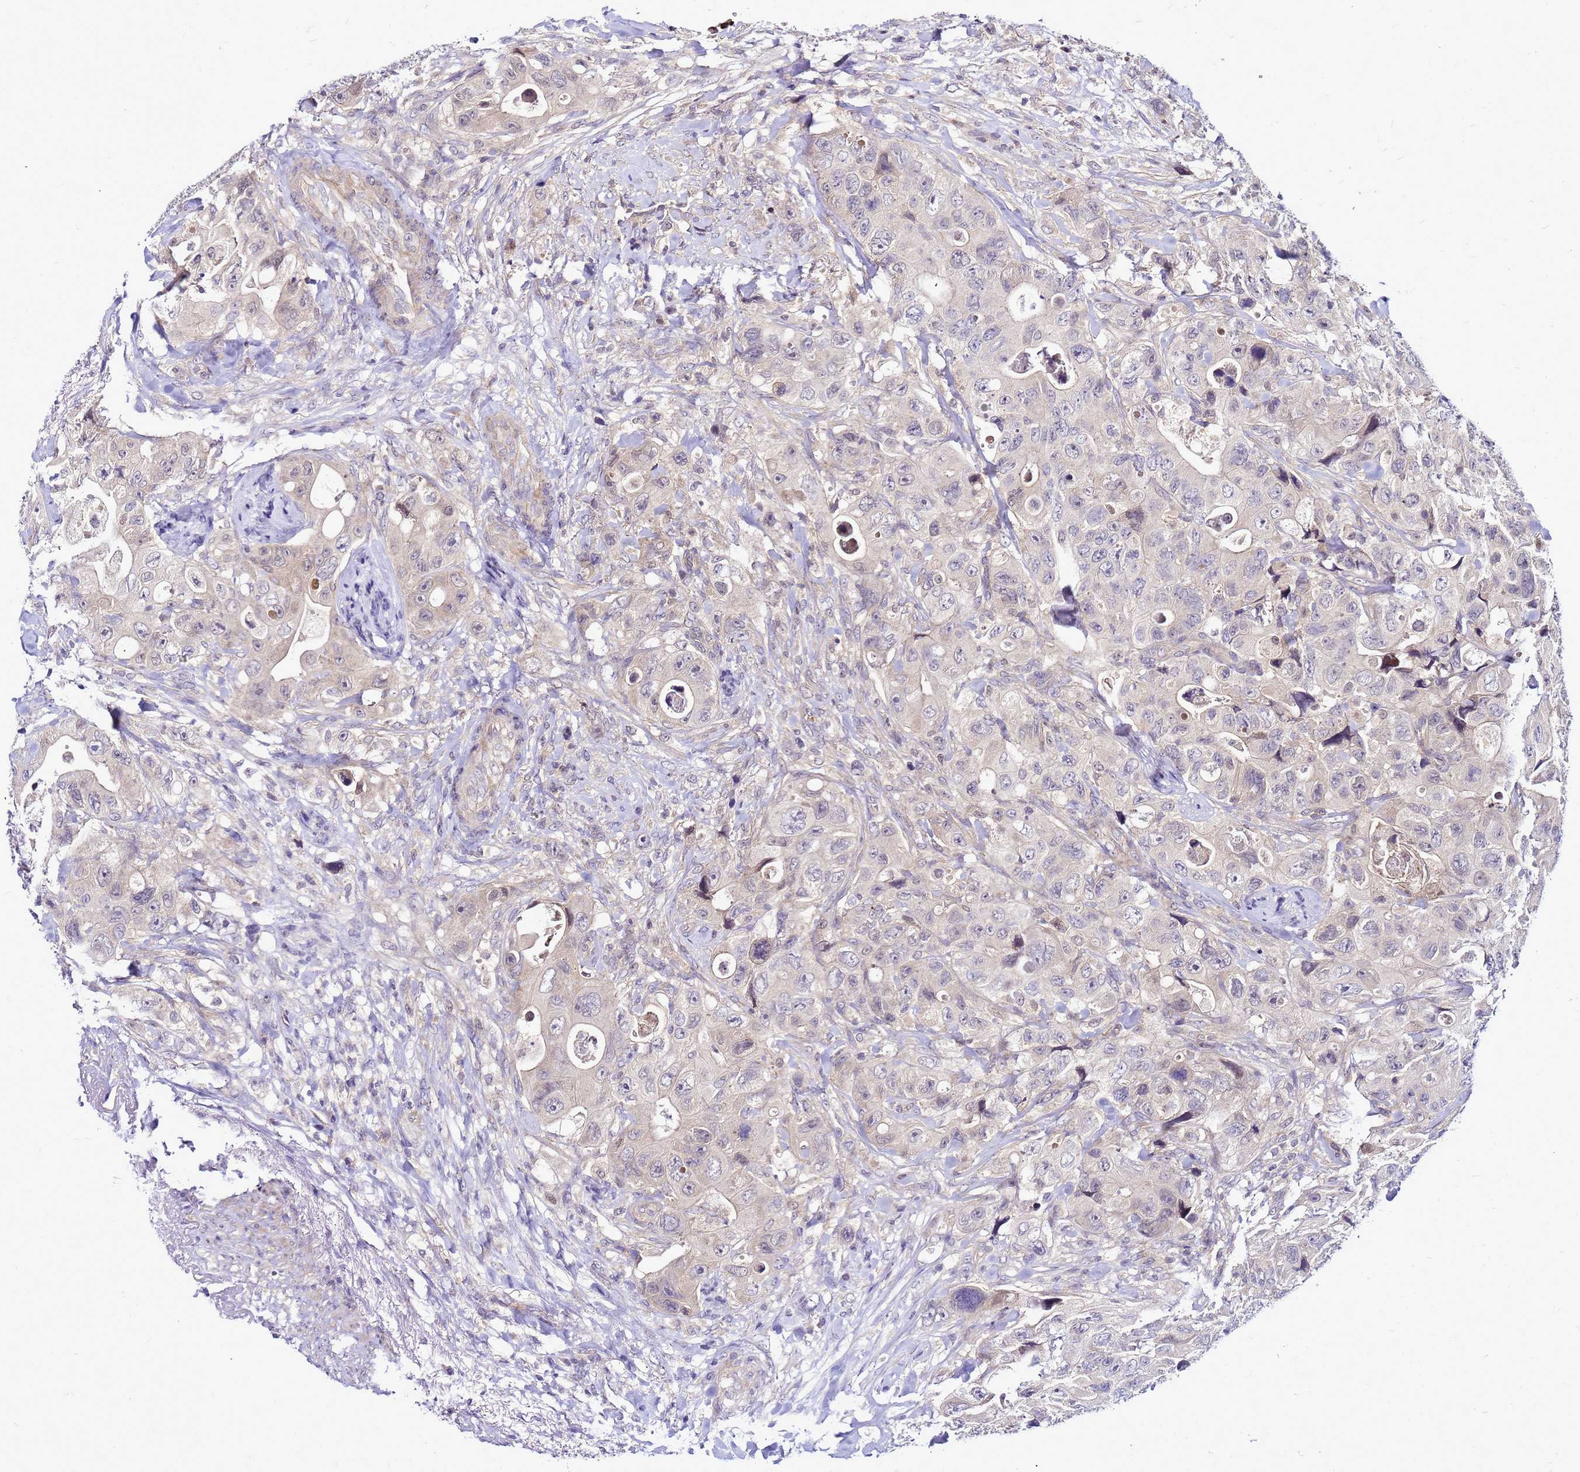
{"staining": {"intensity": "negative", "quantity": "none", "location": "none"}, "tissue": "colorectal cancer", "cell_type": "Tumor cells", "image_type": "cancer", "snomed": [{"axis": "morphology", "description": "Adenocarcinoma, NOS"}, {"axis": "topography", "description": "Colon"}], "caption": "Tumor cells show no significant expression in colorectal adenocarcinoma. (Stains: DAB (3,3'-diaminobenzidine) IHC with hematoxylin counter stain, Microscopy: brightfield microscopy at high magnification).", "gene": "SAT1", "patient": {"sex": "female", "age": 46}}